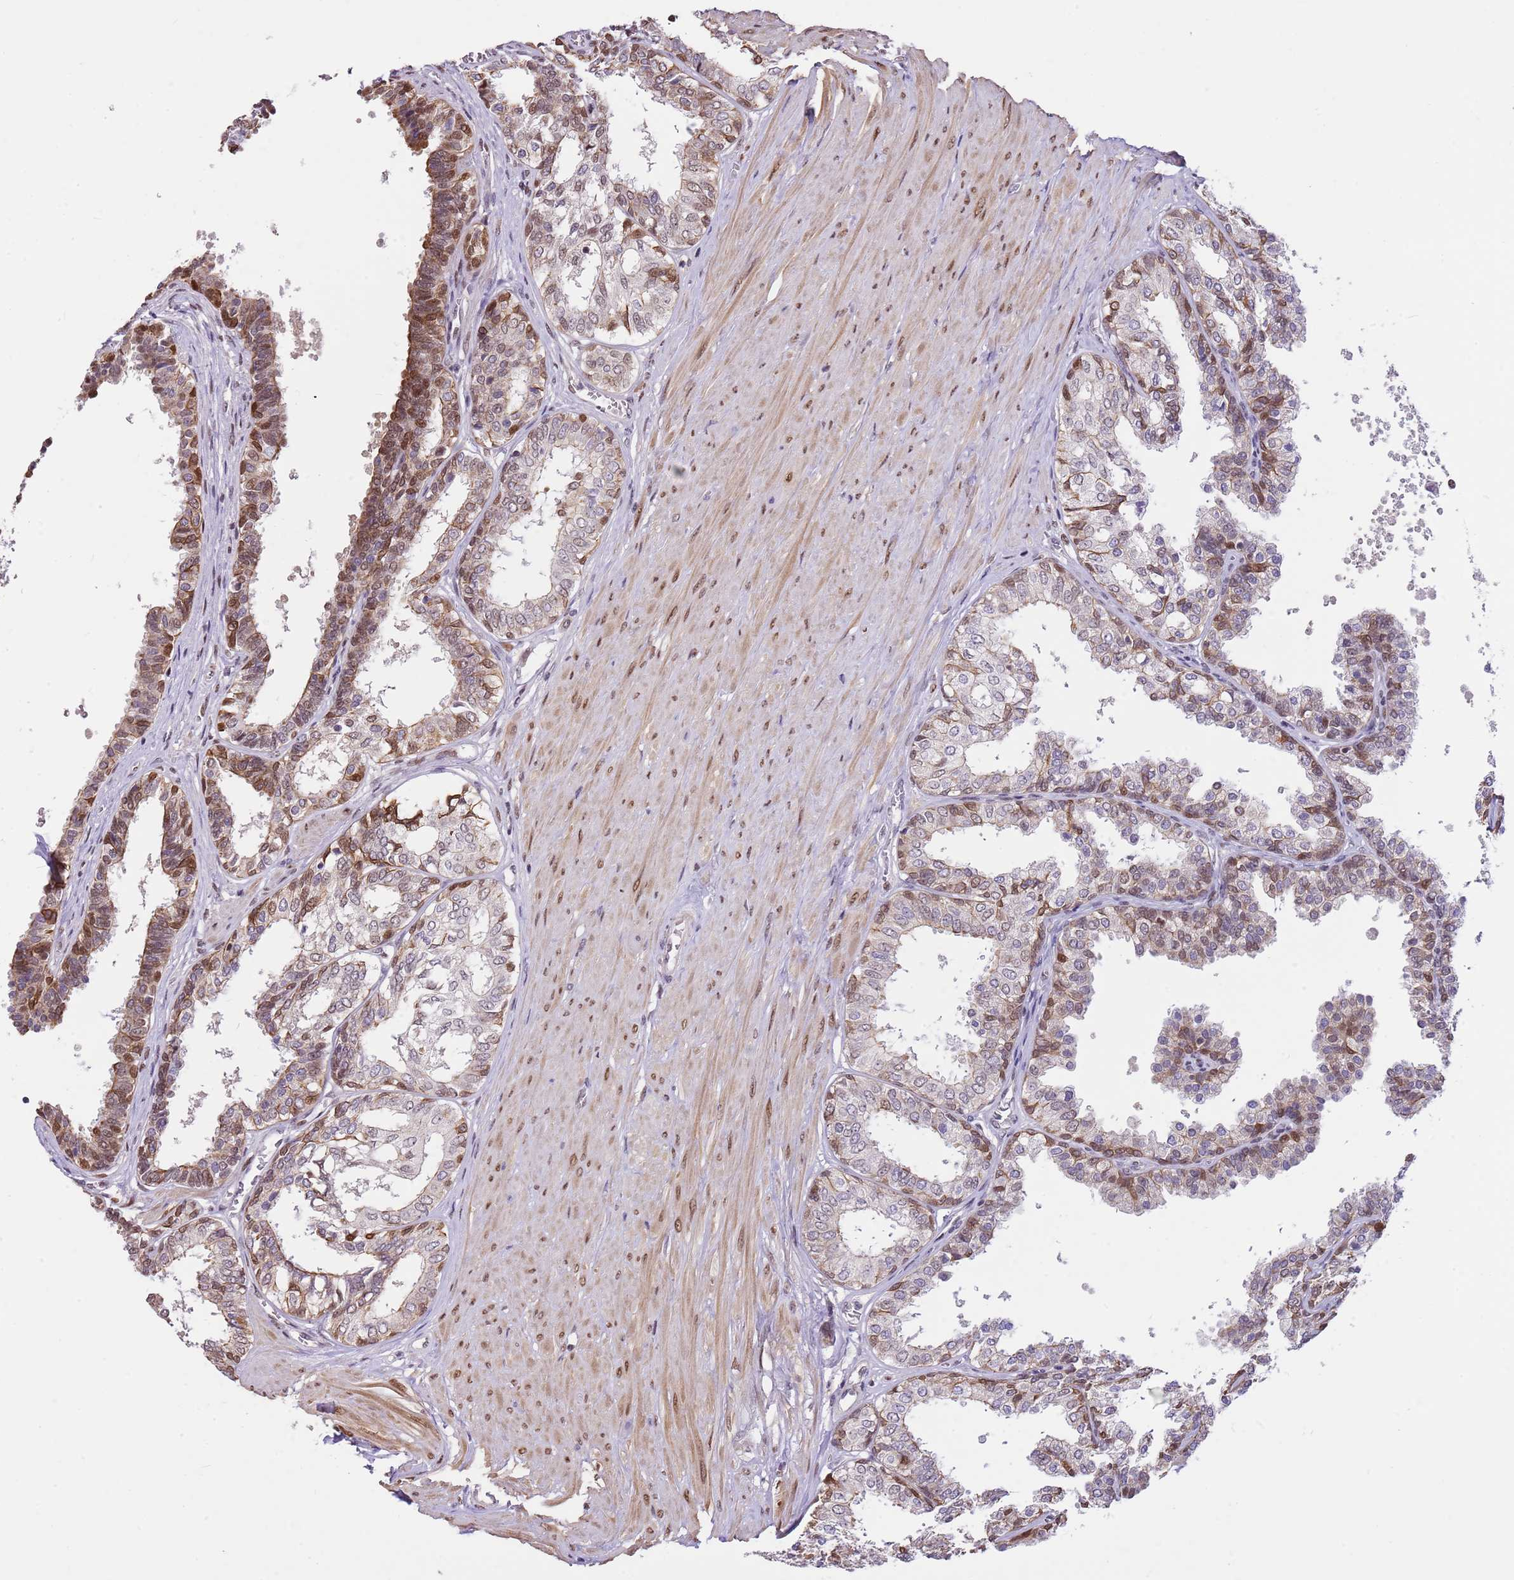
{"staining": {"intensity": "moderate", "quantity": "25%-75%", "location": "cytoplasmic/membranous,nuclear"}, "tissue": "prostate", "cell_type": "Glandular cells", "image_type": "normal", "snomed": [{"axis": "morphology", "description": "Normal tissue, NOS"}, {"axis": "topography", "description": "Prostate"}], "caption": "Prostate stained with DAB immunohistochemistry exhibits medium levels of moderate cytoplasmic/membranous,nuclear expression in about 25%-75% of glandular cells.", "gene": "RFK", "patient": {"sex": "male", "age": 48}}